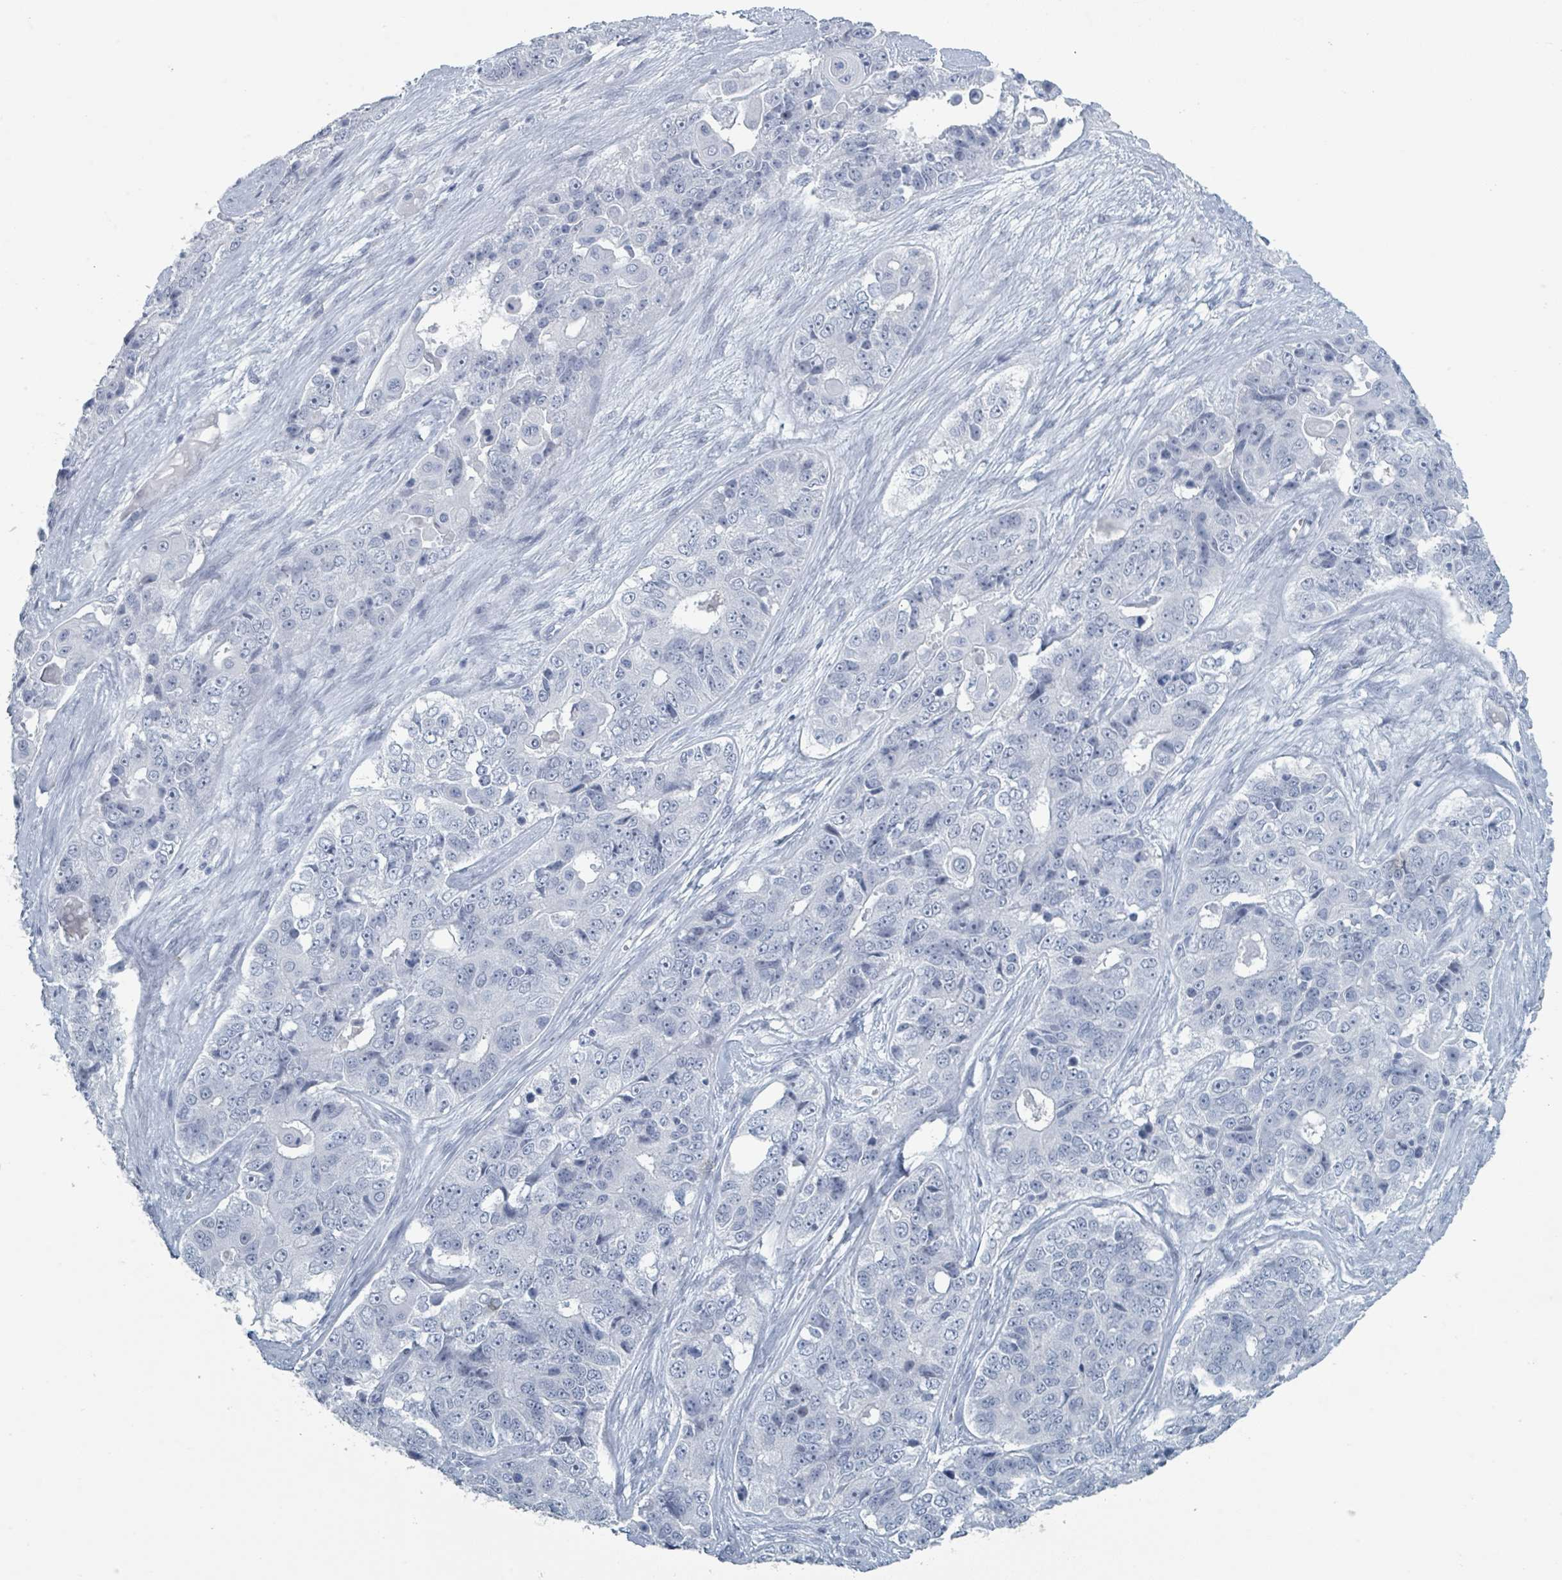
{"staining": {"intensity": "negative", "quantity": "none", "location": "none"}, "tissue": "ovarian cancer", "cell_type": "Tumor cells", "image_type": "cancer", "snomed": [{"axis": "morphology", "description": "Carcinoma, endometroid"}, {"axis": "topography", "description": "Ovary"}], "caption": "This is an immunohistochemistry image of human ovarian cancer (endometroid carcinoma). There is no staining in tumor cells.", "gene": "GPR15LG", "patient": {"sex": "female", "age": 51}}